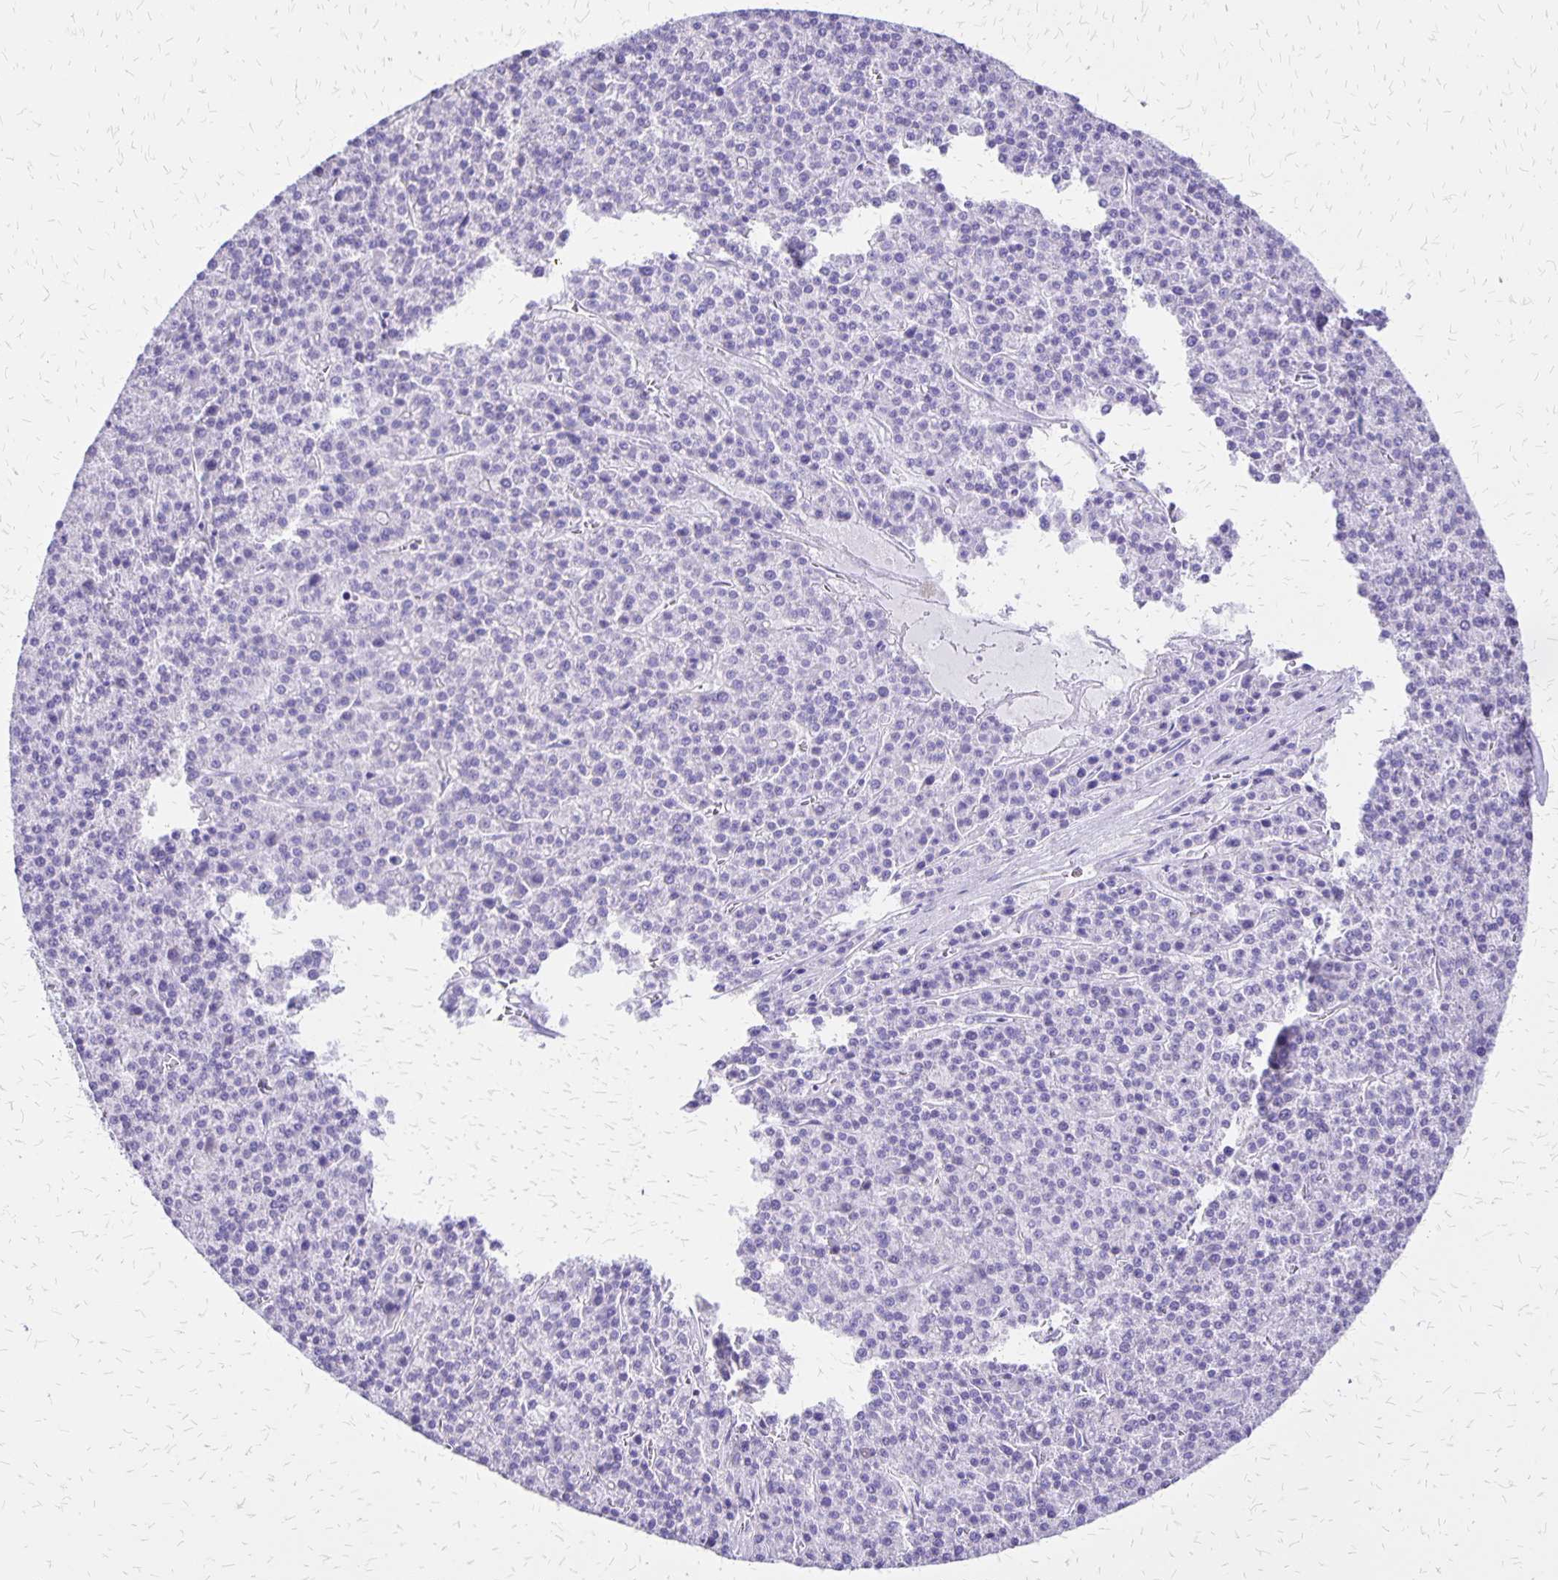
{"staining": {"intensity": "negative", "quantity": "none", "location": "none"}, "tissue": "liver cancer", "cell_type": "Tumor cells", "image_type": "cancer", "snomed": [{"axis": "morphology", "description": "Carcinoma, Hepatocellular, NOS"}, {"axis": "topography", "description": "Liver"}], "caption": "Immunohistochemistry (IHC) of human liver cancer demonstrates no staining in tumor cells.", "gene": "SLC13A2", "patient": {"sex": "female", "age": 58}}